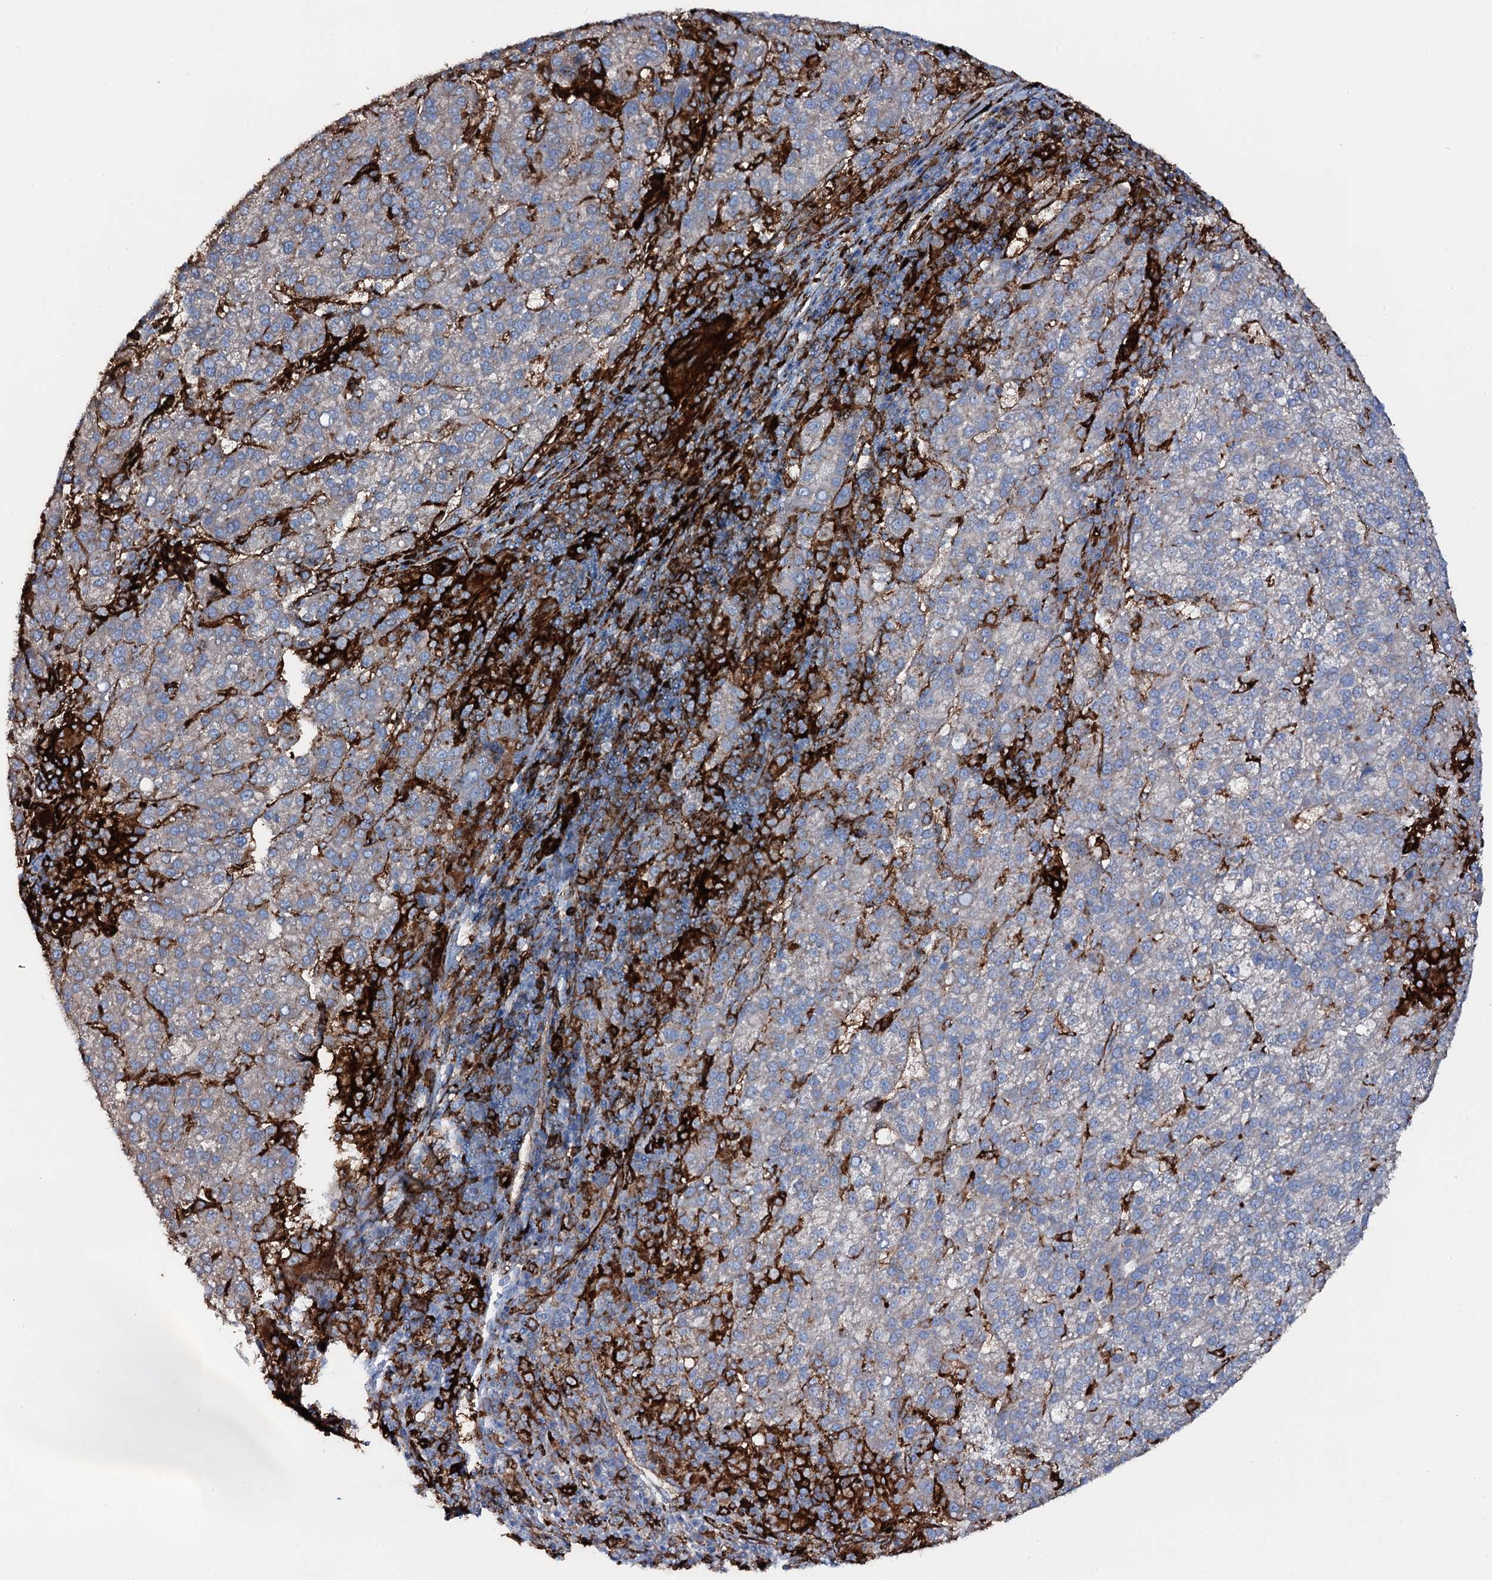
{"staining": {"intensity": "weak", "quantity": "25%-75%", "location": "cytoplasmic/membranous"}, "tissue": "liver cancer", "cell_type": "Tumor cells", "image_type": "cancer", "snomed": [{"axis": "morphology", "description": "Carcinoma, Hepatocellular, NOS"}, {"axis": "topography", "description": "Liver"}], "caption": "Tumor cells display low levels of weak cytoplasmic/membranous expression in approximately 25%-75% of cells in liver cancer (hepatocellular carcinoma).", "gene": "OSBPL2", "patient": {"sex": "female", "age": 58}}